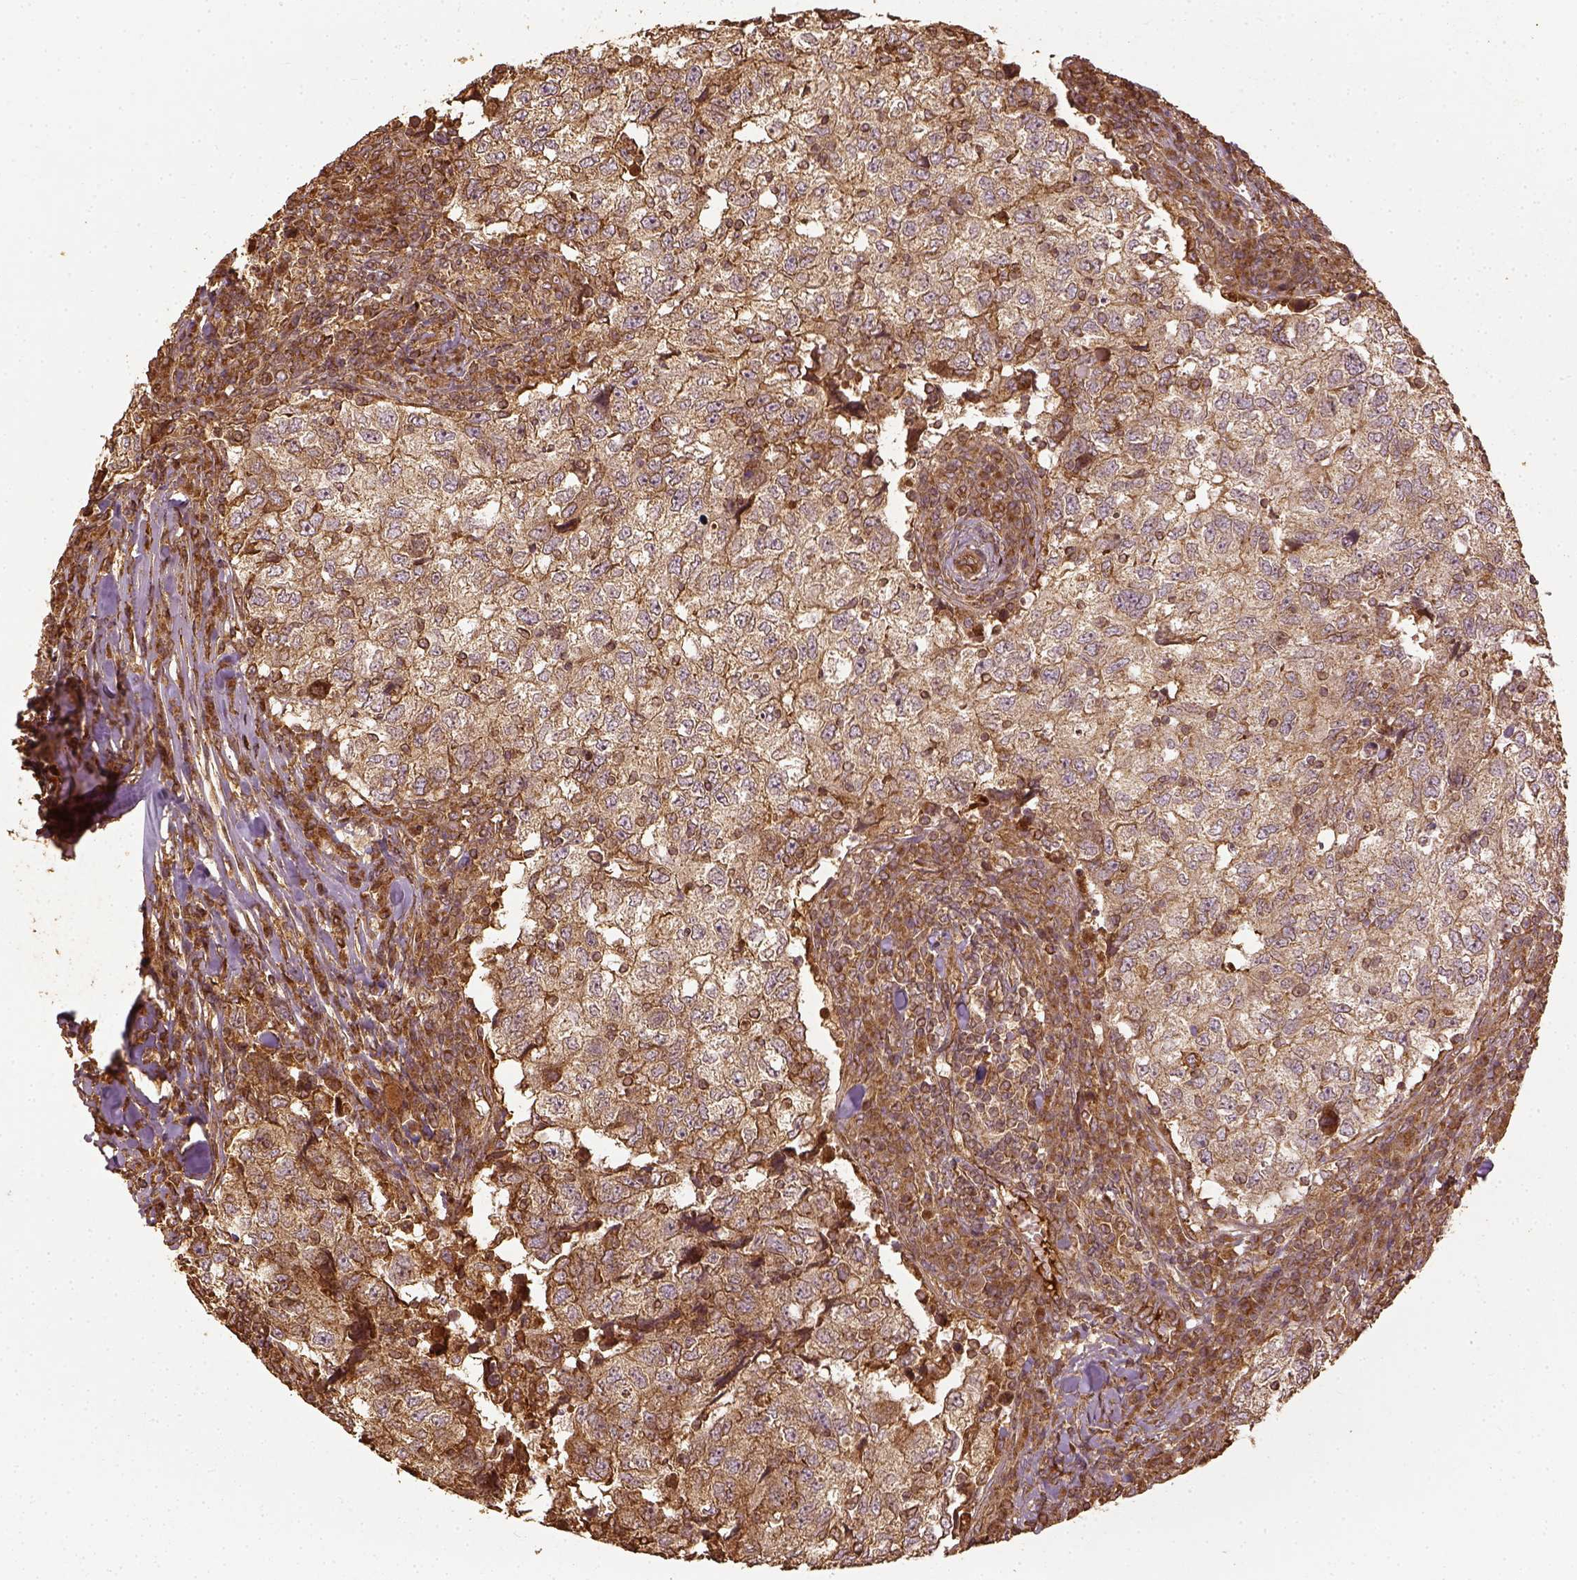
{"staining": {"intensity": "moderate", "quantity": ">75%", "location": "cytoplasmic/membranous"}, "tissue": "breast cancer", "cell_type": "Tumor cells", "image_type": "cancer", "snomed": [{"axis": "morphology", "description": "Duct carcinoma"}, {"axis": "topography", "description": "Breast"}], "caption": "DAB (3,3'-diaminobenzidine) immunohistochemical staining of human invasive ductal carcinoma (breast) demonstrates moderate cytoplasmic/membranous protein staining in about >75% of tumor cells.", "gene": "VEGFA", "patient": {"sex": "female", "age": 30}}